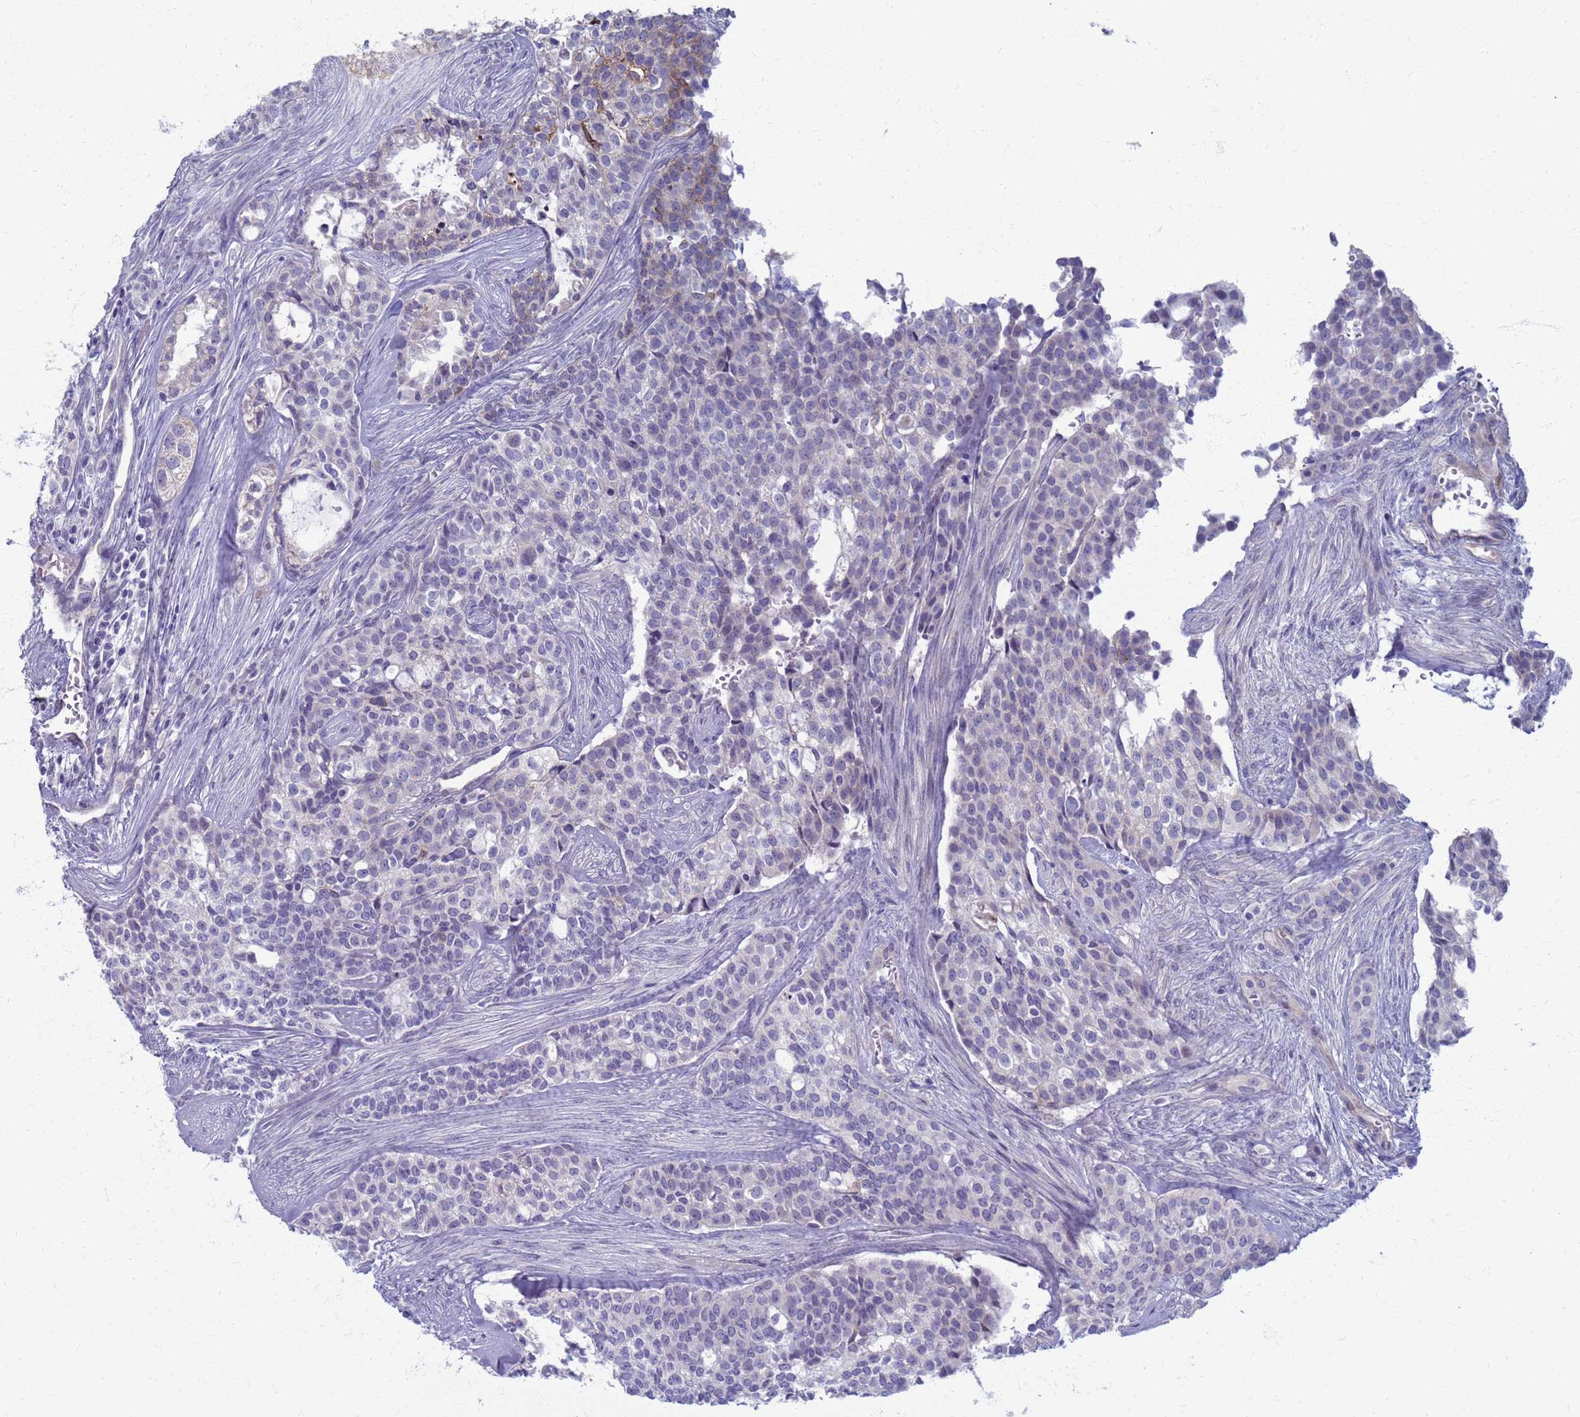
{"staining": {"intensity": "negative", "quantity": "none", "location": "none"}, "tissue": "head and neck cancer", "cell_type": "Tumor cells", "image_type": "cancer", "snomed": [{"axis": "morphology", "description": "Adenocarcinoma, NOS"}, {"axis": "topography", "description": "Head-Neck"}], "caption": "Immunohistochemistry image of neoplastic tissue: human adenocarcinoma (head and neck) stained with DAB (3,3'-diaminobenzidine) demonstrates no significant protein expression in tumor cells.", "gene": "CLCA2", "patient": {"sex": "male", "age": 81}}